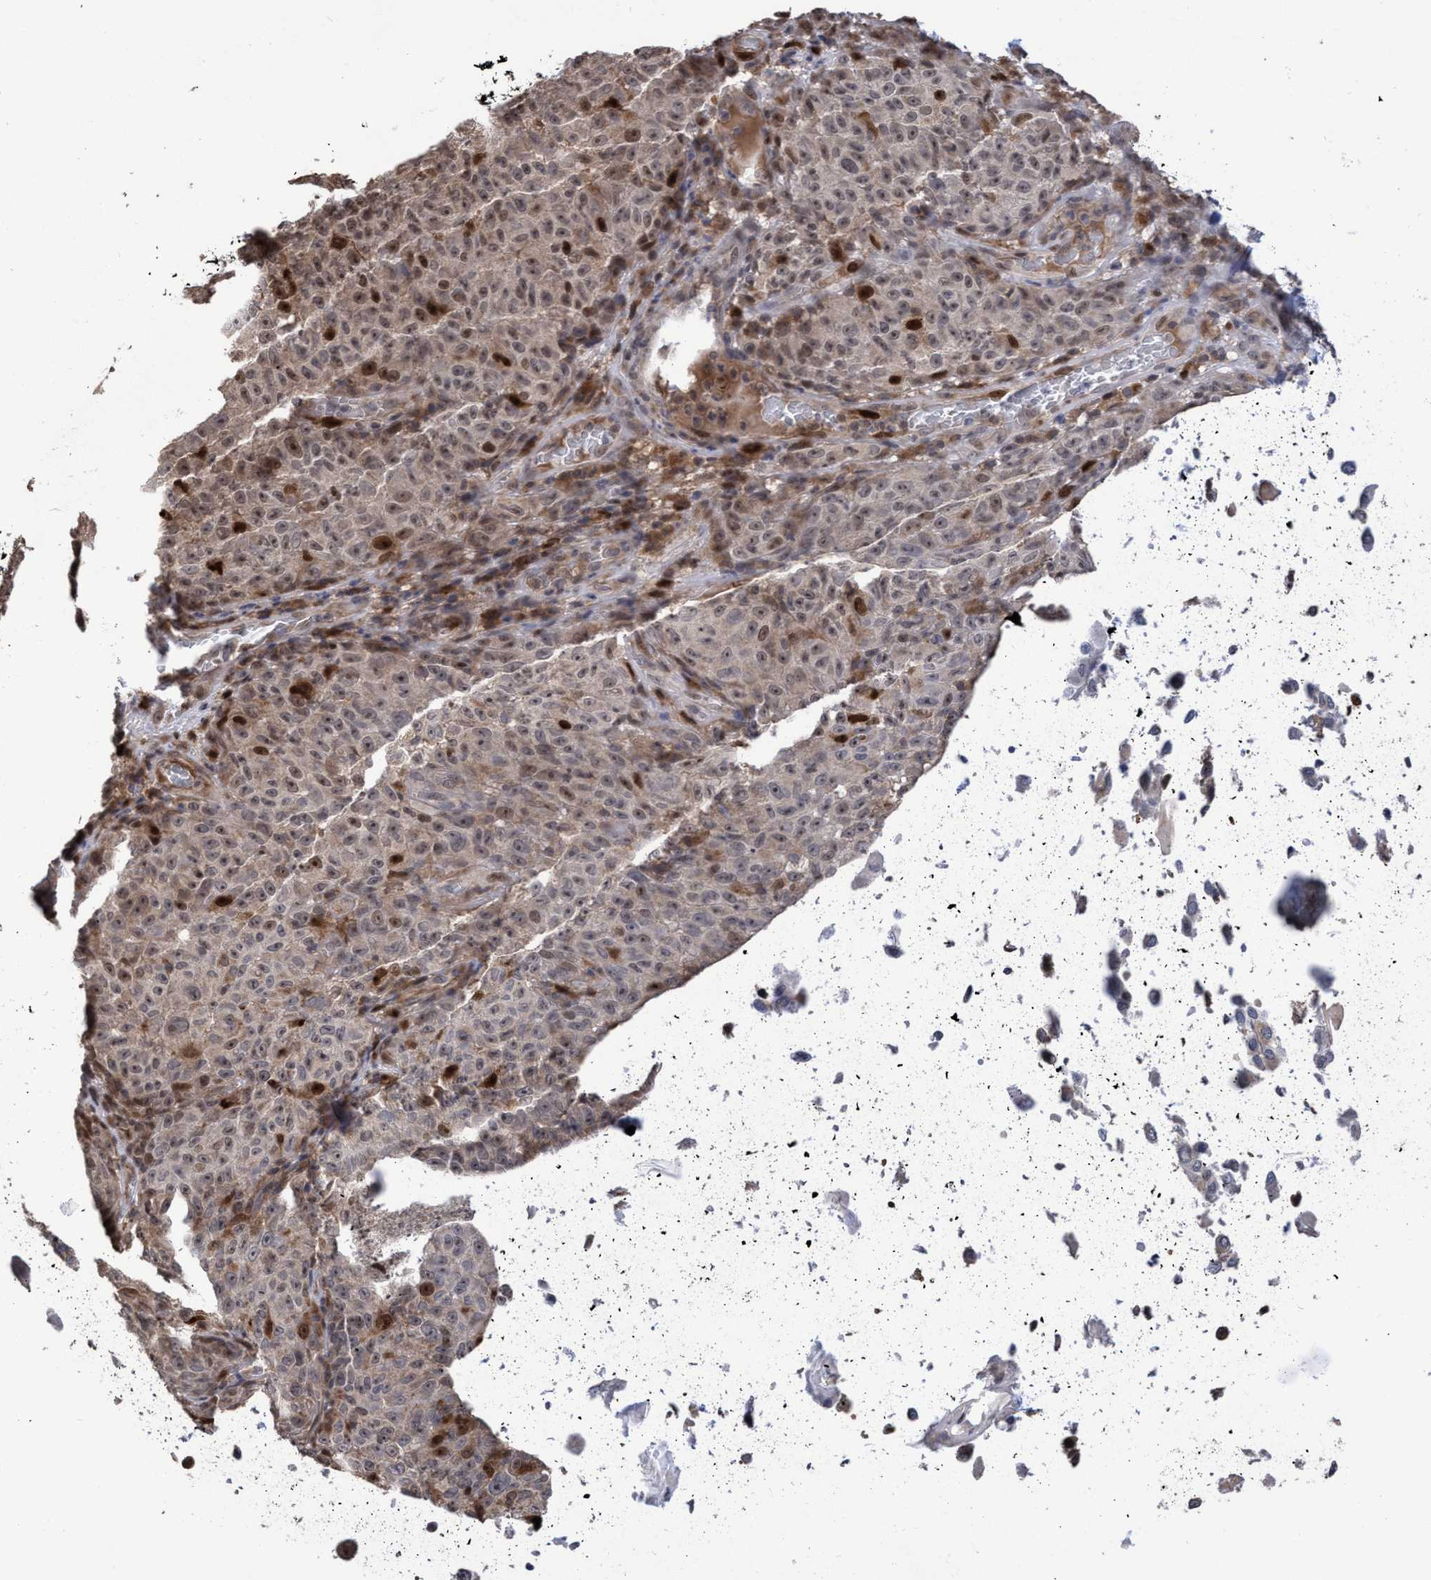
{"staining": {"intensity": "moderate", "quantity": ">75%", "location": "cytoplasmic/membranous,nuclear"}, "tissue": "skin cancer", "cell_type": "Tumor cells", "image_type": "cancer", "snomed": [{"axis": "morphology", "description": "Basal cell carcinoma"}, {"axis": "topography", "description": "Skin"}], "caption": "The image reveals staining of skin cancer, revealing moderate cytoplasmic/membranous and nuclear protein staining (brown color) within tumor cells.", "gene": "SLBP", "patient": {"sex": "female", "age": 64}}